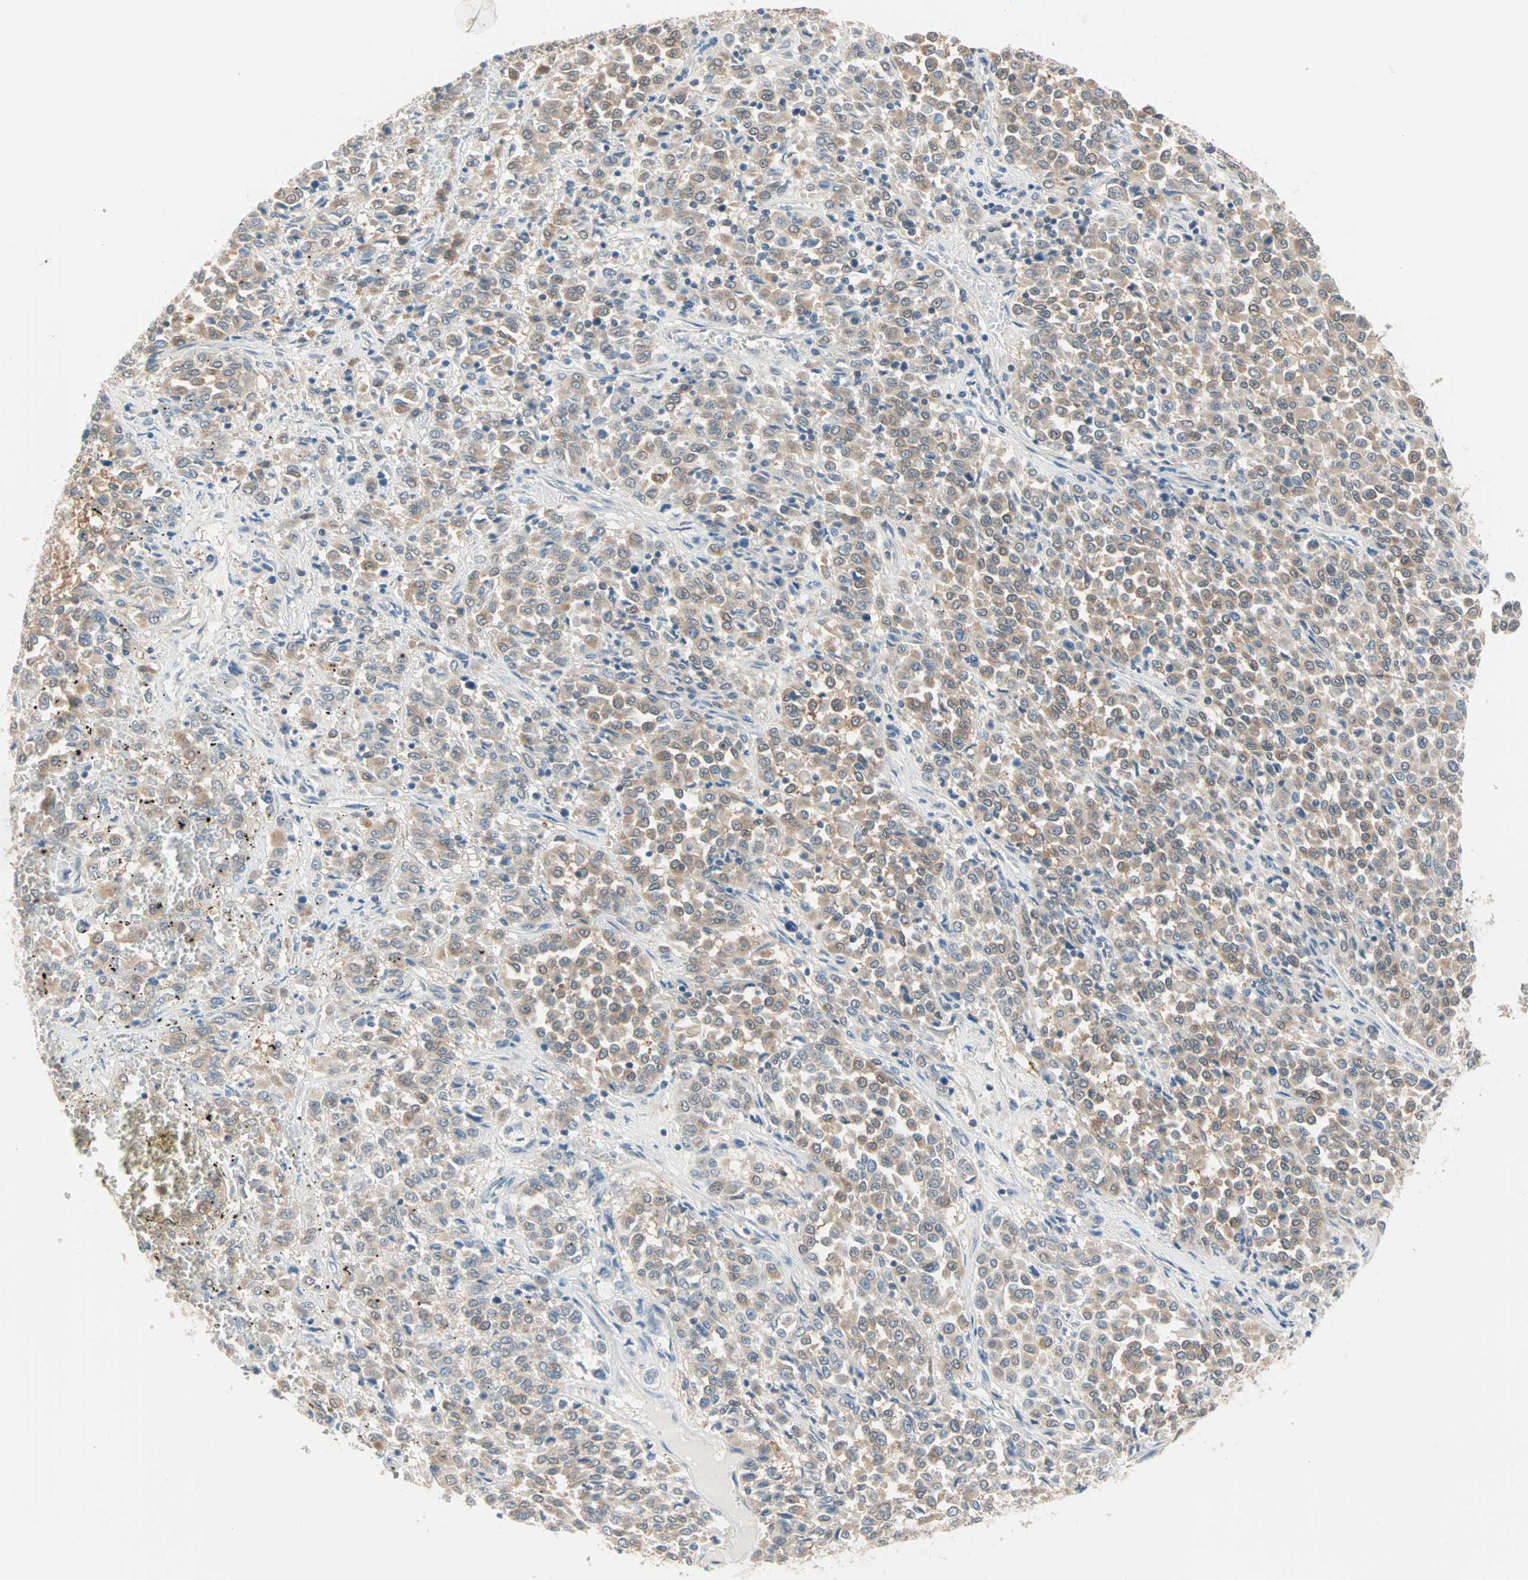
{"staining": {"intensity": "weak", "quantity": ">75%", "location": "cytoplasmic/membranous"}, "tissue": "melanoma", "cell_type": "Tumor cells", "image_type": "cancer", "snomed": [{"axis": "morphology", "description": "Malignant melanoma, Metastatic site"}, {"axis": "topography", "description": "Pancreas"}], "caption": "Protein staining demonstrates weak cytoplasmic/membranous expression in about >75% of tumor cells in malignant melanoma (metastatic site).", "gene": "MPI", "patient": {"sex": "female", "age": 30}}